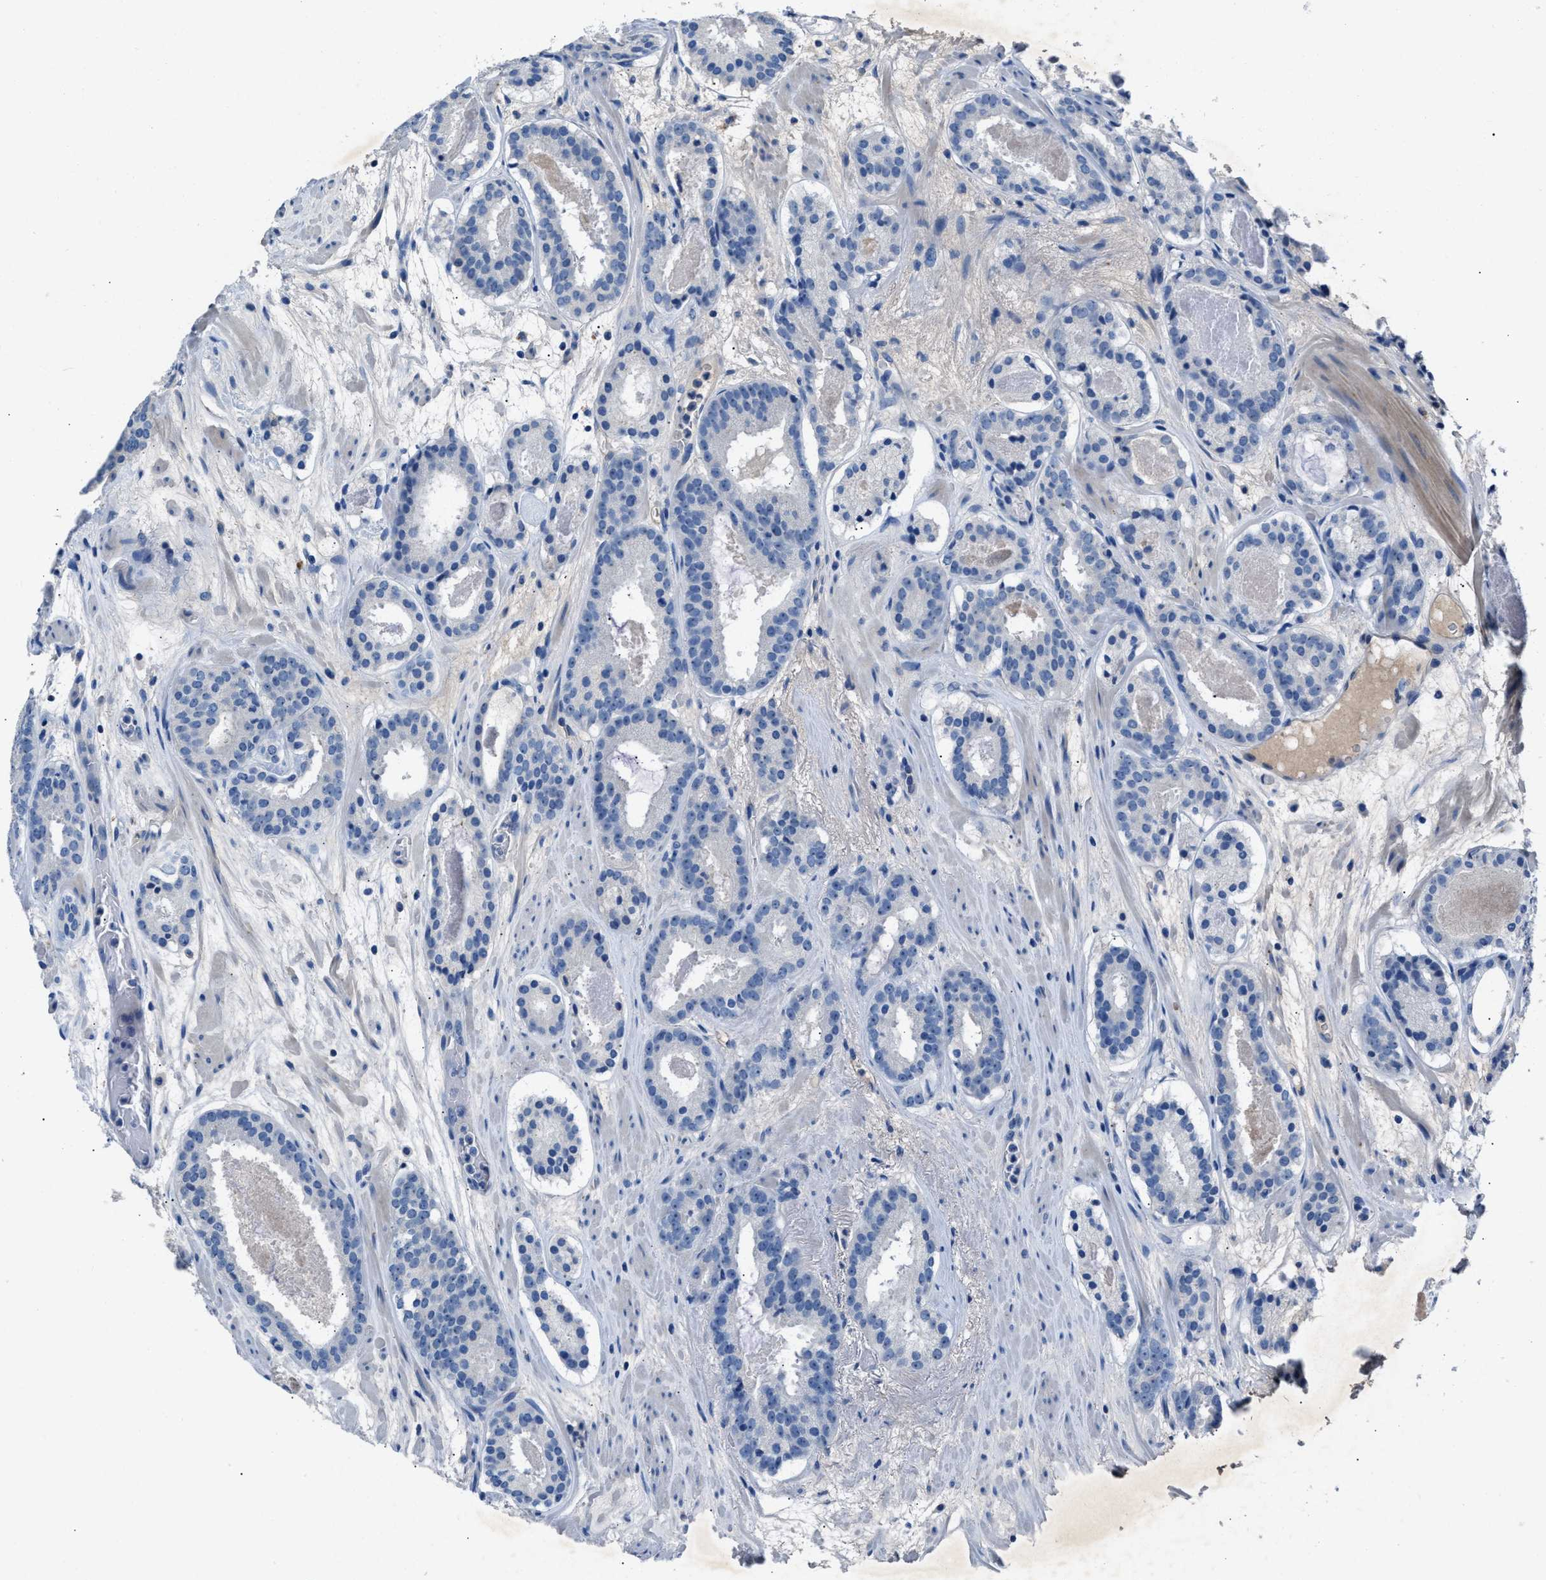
{"staining": {"intensity": "negative", "quantity": "none", "location": "none"}, "tissue": "prostate cancer", "cell_type": "Tumor cells", "image_type": "cancer", "snomed": [{"axis": "morphology", "description": "Adenocarcinoma, Low grade"}, {"axis": "topography", "description": "Prostate"}], "caption": "IHC image of low-grade adenocarcinoma (prostate) stained for a protein (brown), which demonstrates no staining in tumor cells.", "gene": "DNAAF5", "patient": {"sex": "male", "age": 69}}